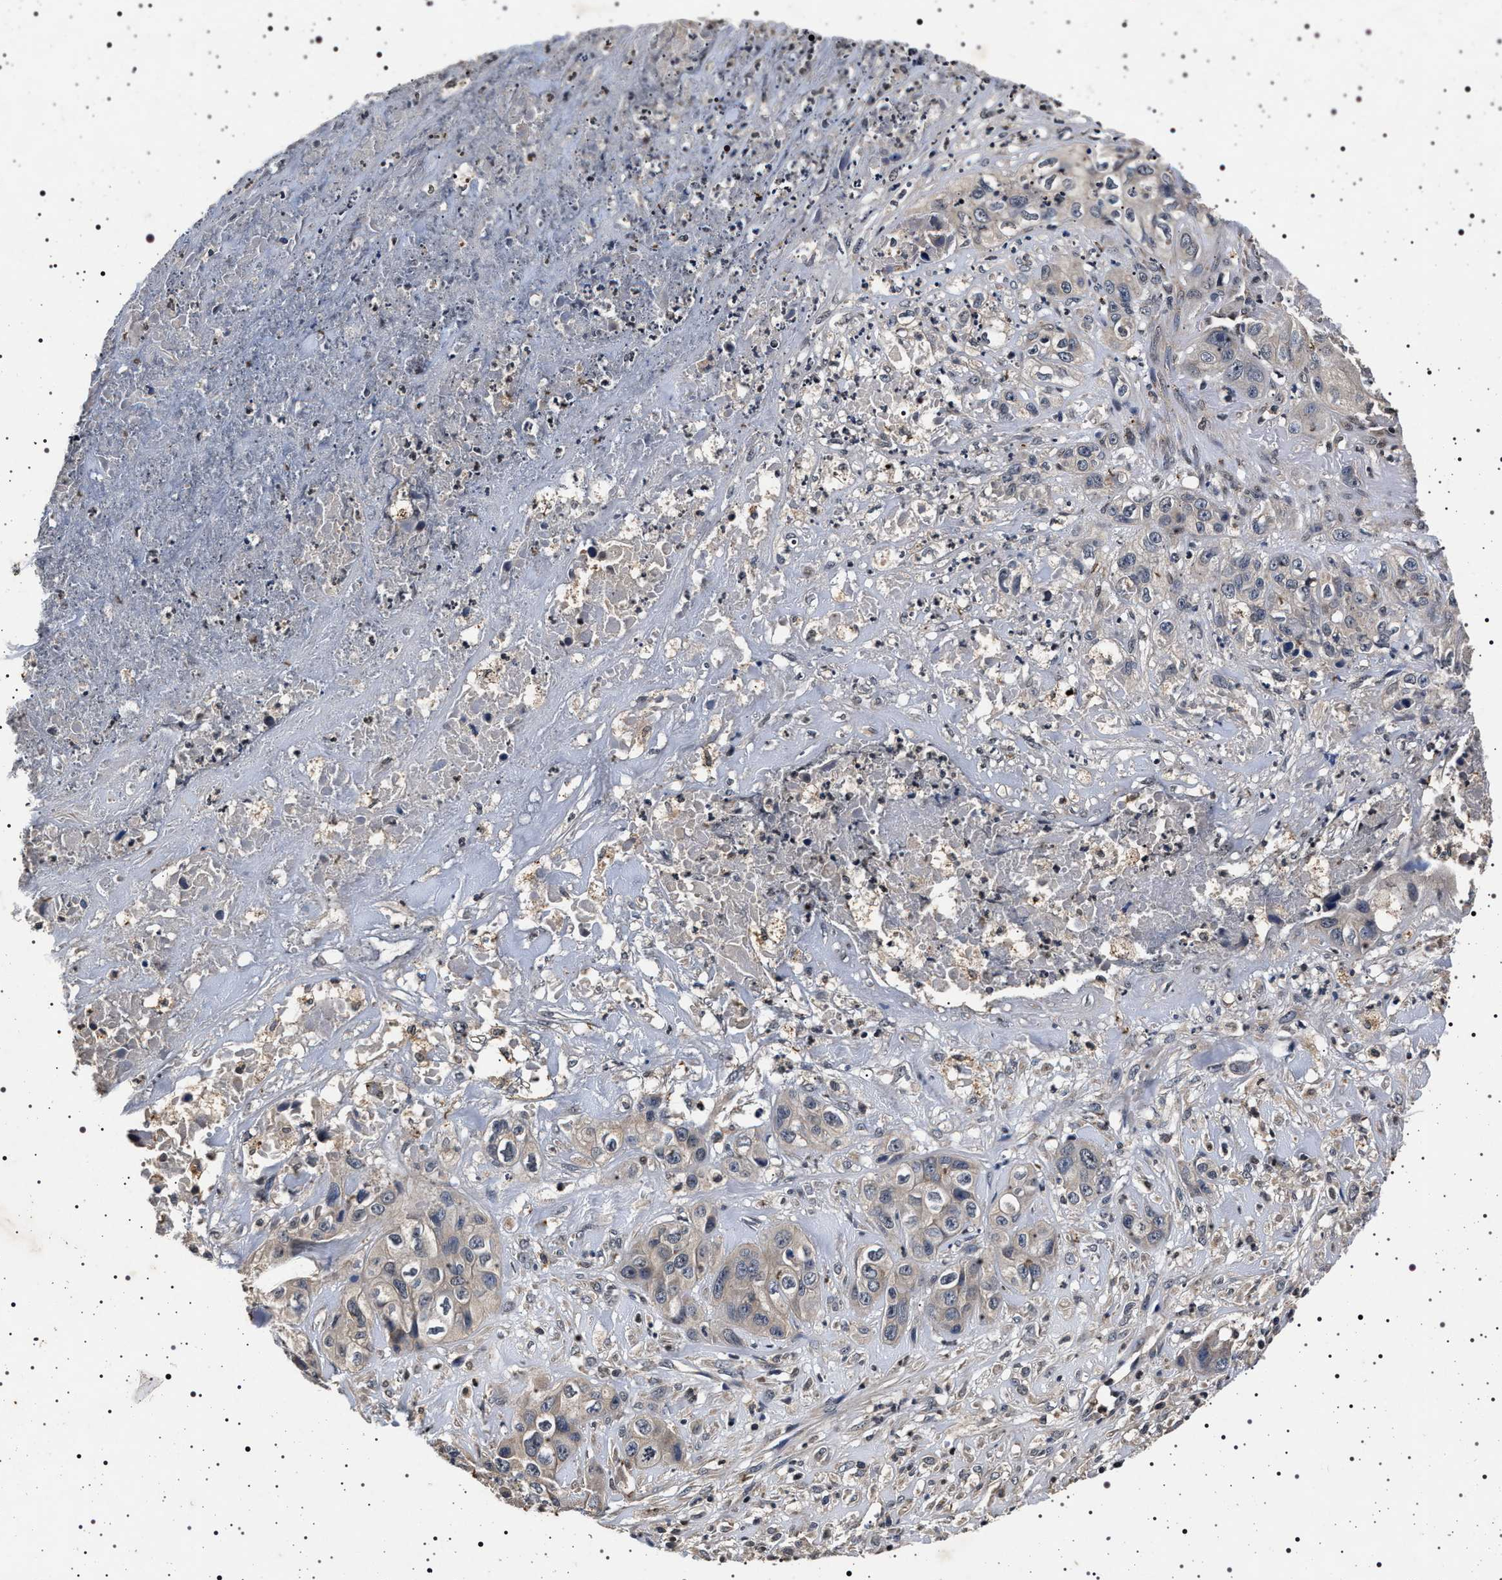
{"staining": {"intensity": "negative", "quantity": "none", "location": "none"}, "tissue": "liver cancer", "cell_type": "Tumor cells", "image_type": "cancer", "snomed": [{"axis": "morphology", "description": "Cholangiocarcinoma"}, {"axis": "topography", "description": "Liver"}], "caption": "Immunohistochemistry (IHC) micrograph of neoplastic tissue: cholangiocarcinoma (liver) stained with DAB exhibits no significant protein staining in tumor cells.", "gene": "CDKN1B", "patient": {"sex": "female", "age": 61}}